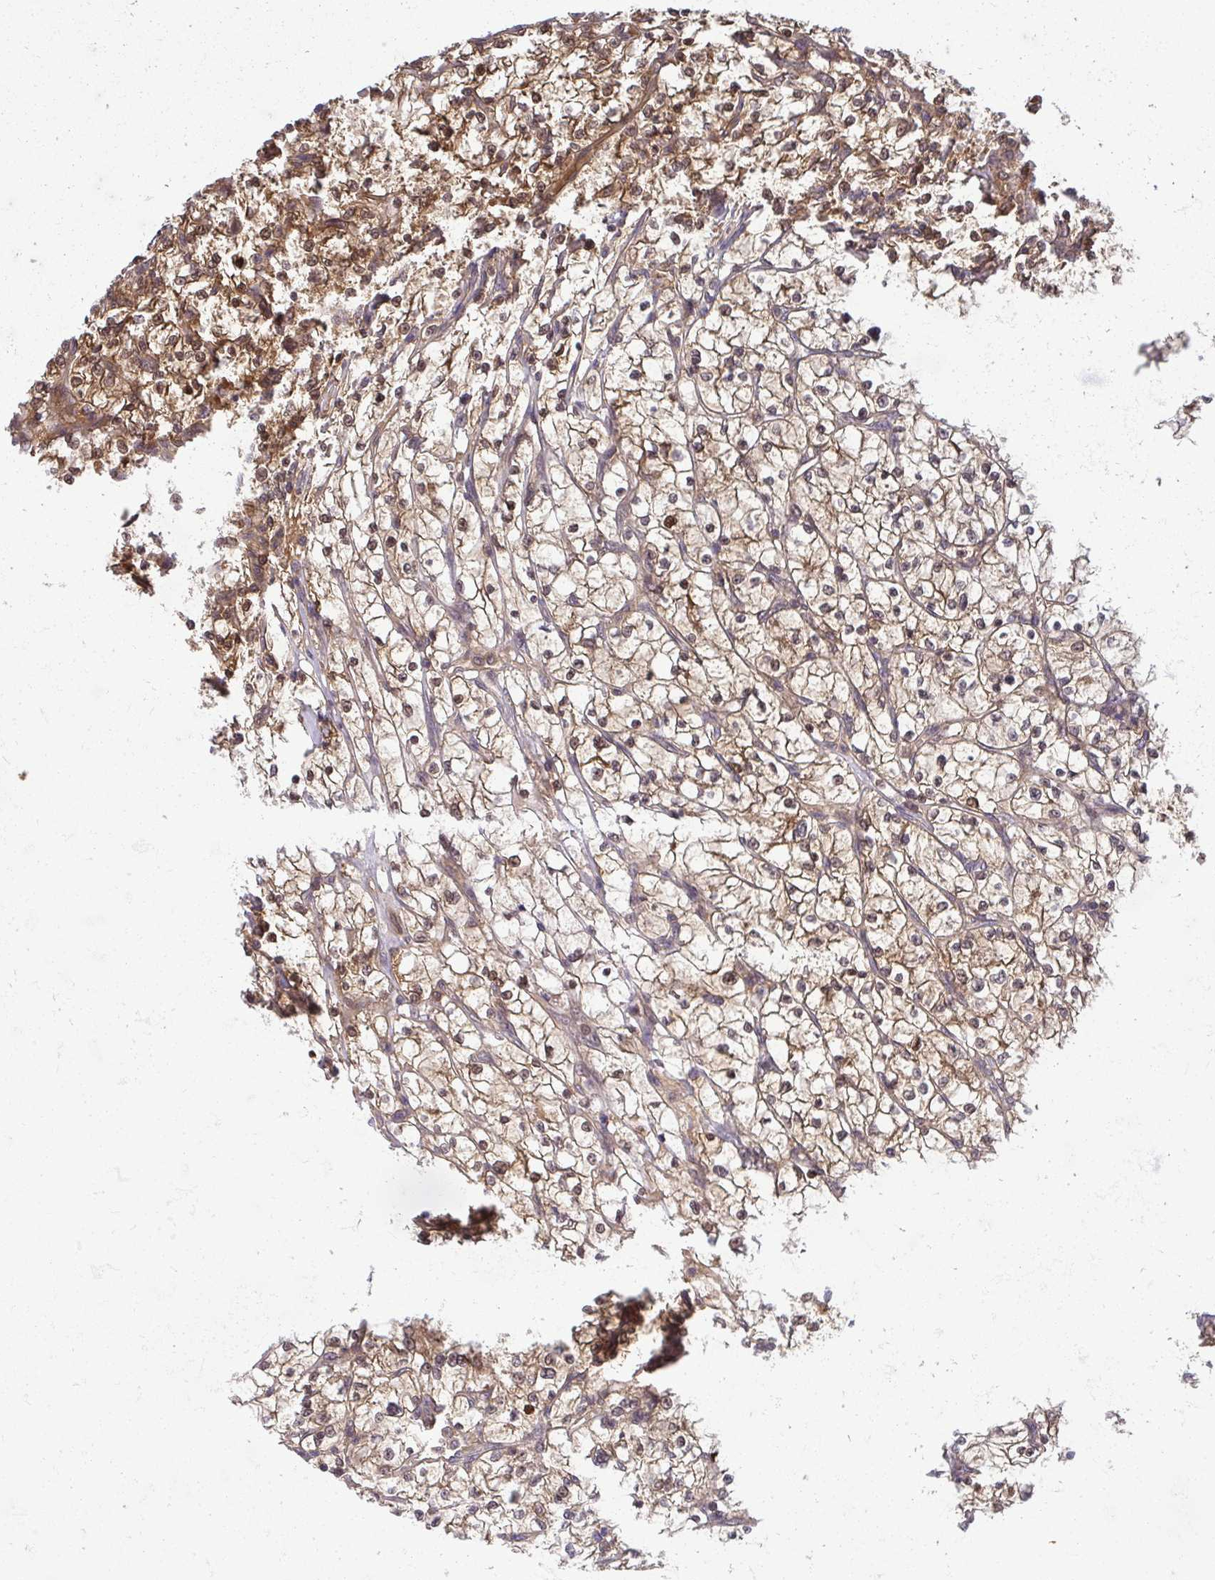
{"staining": {"intensity": "moderate", "quantity": ">75%", "location": "cytoplasmic/membranous"}, "tissue": "renal cancer", "cell_type": "Tumor cells", "image_type": "cancer", "snomed": [{"axis": "morphology", "description": "Adenocarcinoma, NOS"}, {"axis": "topography", "description": "Kidney"}], "caption": "Protein analysis of renal cancer tissue reveals moderate cytoplasmic/membranous staining in approximately >75% of tumor cells.", "gene": "HDHD2", "patient": {"sex": "female", "age": 64}}